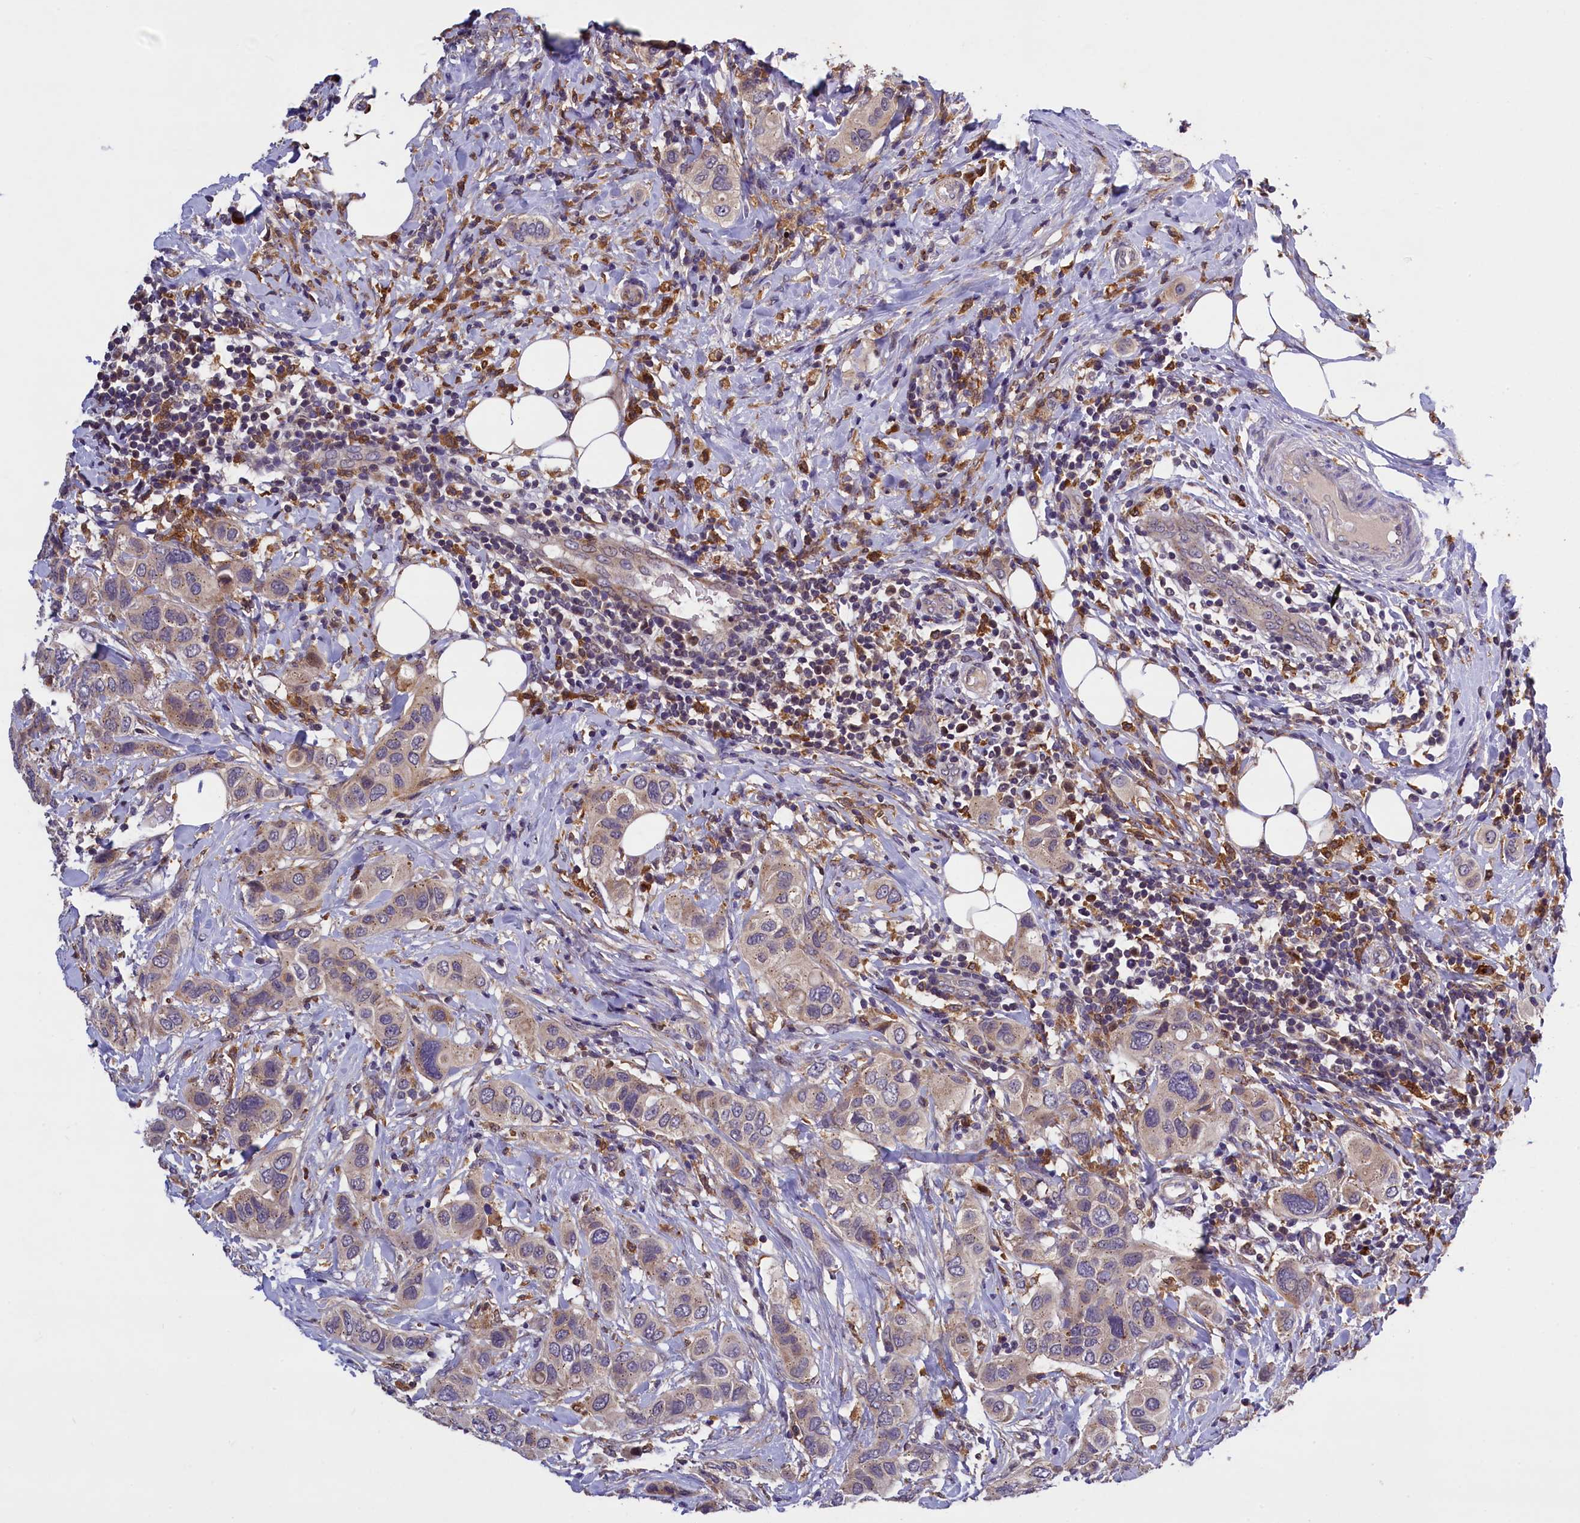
{"staining": {"intensity": "weak", "quantity": ">75%", "location": "cytoplasmic/membranous"}, "tissue": "breast cancer", "cell_type": "Tumor cells", "image_type": "cancer", "snomed": [{"axis": "morphology", "description": "Lobular carcinoma"}, {"axis": "topography", "description": "Breast"}], "caption": "A brown stain labels weak cytoplasmic/membranous staining of a protein in human lobular carcinoma (breast) tumor cells.", "gene": "NAIP", "patient": {"sex": "female", "age": 51}}